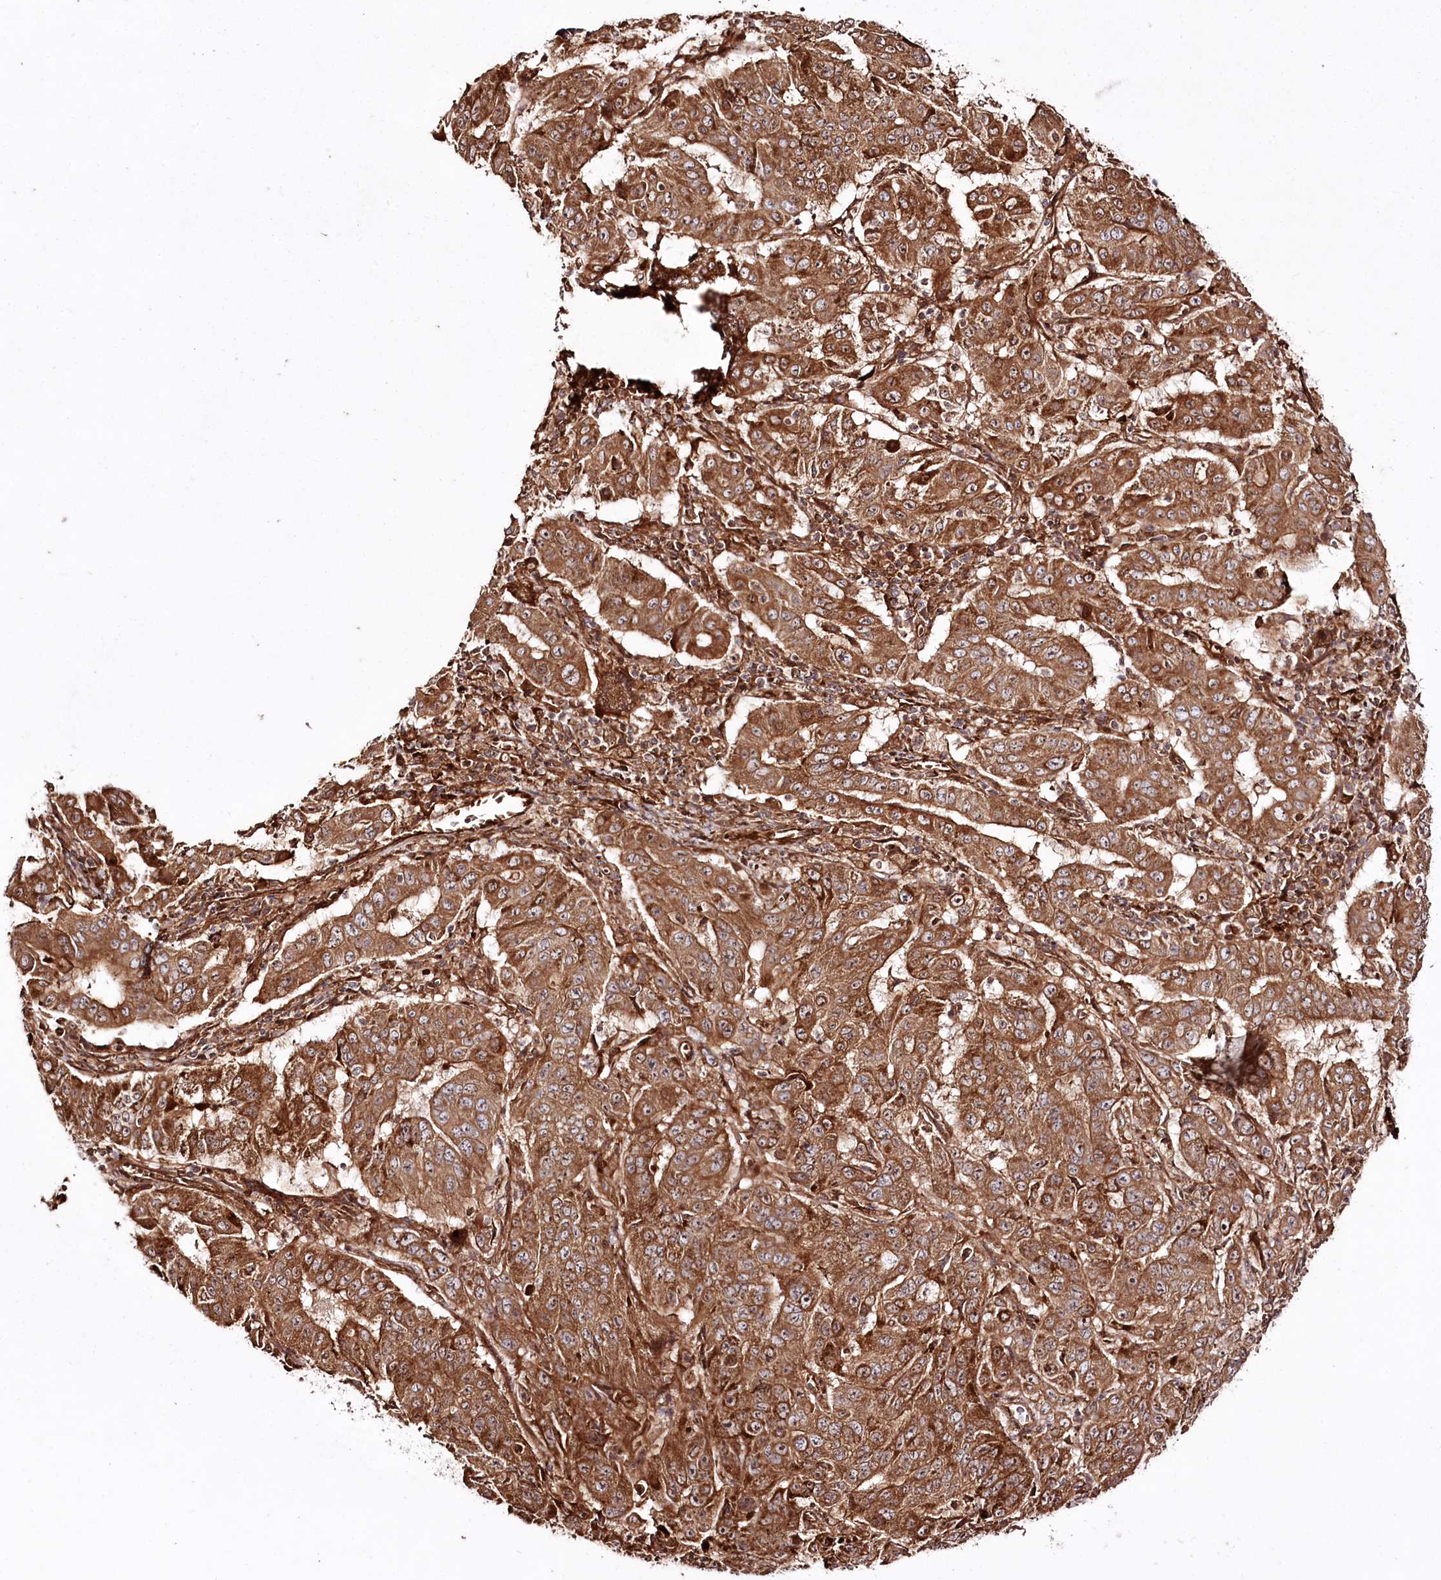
{"staining": {"intensity": "strong", "quantity": ">75%", "location": "cytoplasmic/membranous"}, "tissue": "pancreatic cancer", "cell_type": "Tumor cells", "image_type": "cancer", "snomed": [{"axis": "morphology", "description": "Adenocarcinoma, NOS"}, {"axis": "topography", "description": "Pancreas"}], "caption": "Immunohistochemistry (IHC) (DAB) staining of human pancreatic cancer (adenocarcinoma) shows strong cytoplasmic/membranous protein positivity in approximately >75% of tumor cells. (brown staining indicates protein expression, while blue staining denotes nuclei).", "gene": "REXO2", "patient": {"sex": "male", "age": 63}}